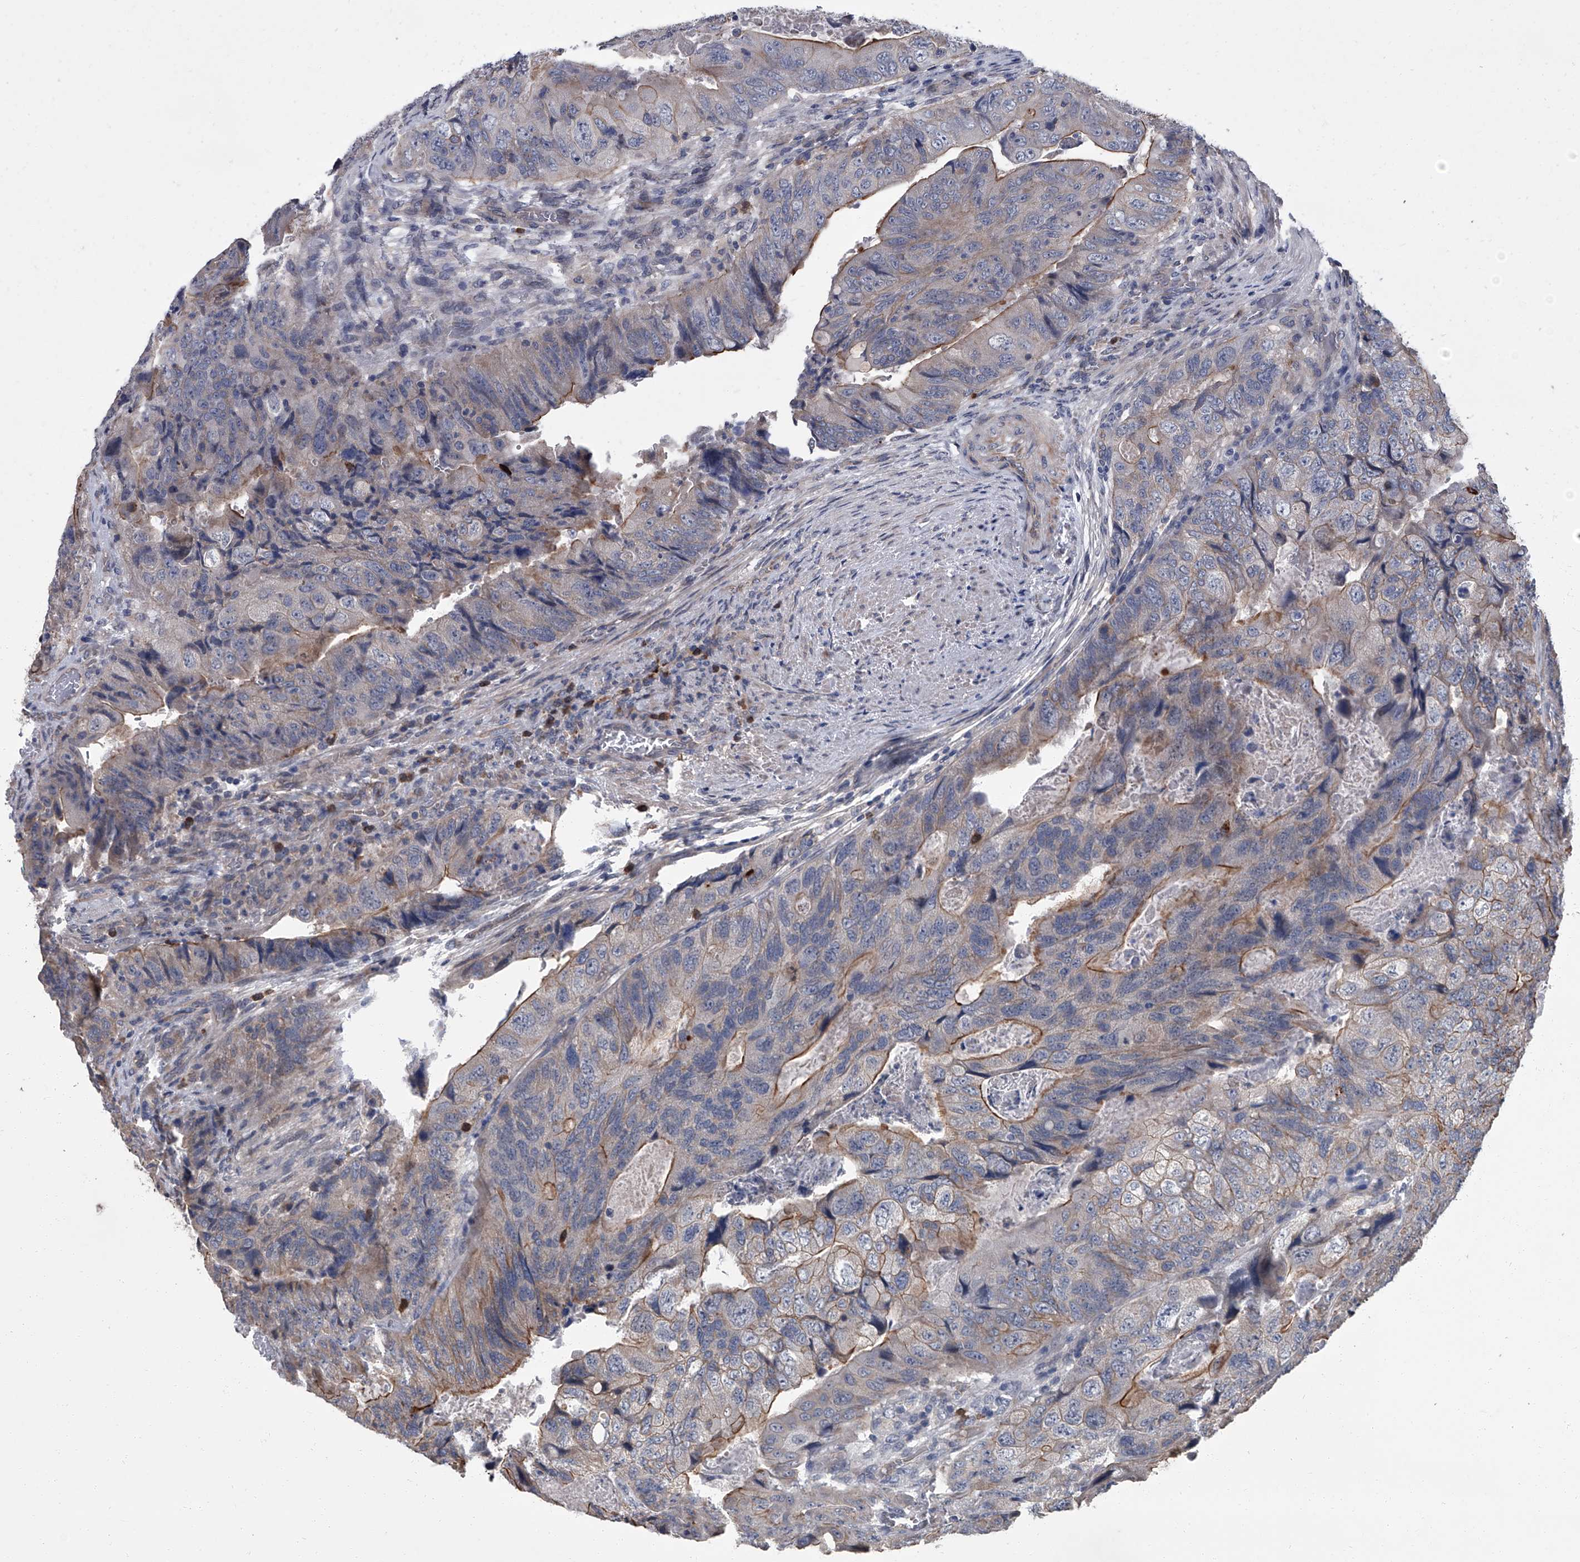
{"staining": {"intensity": "moderate", "quantity": "25%-75%", "location": "cytoplasmic/membranous"}, "tissue": "colorectal cancer", "cell_type": "Tumor cells", "image_type": "cancer", "snomed": [{"axis": "morphology", "description": "Adenocarcinoma, NOS"}, {"axis": "topography", "description": "Rectum"}], "caption": "Immunohistochemistry histopathology image of human colorectal cancer stained for a protein (brown), which demonstrates medium levels of moderate cytoplasmic/membranous expression in about 25%-75% of tumor cells.", "gene": "SIRT4", "patient": {"sex": "male", "age": 63}}